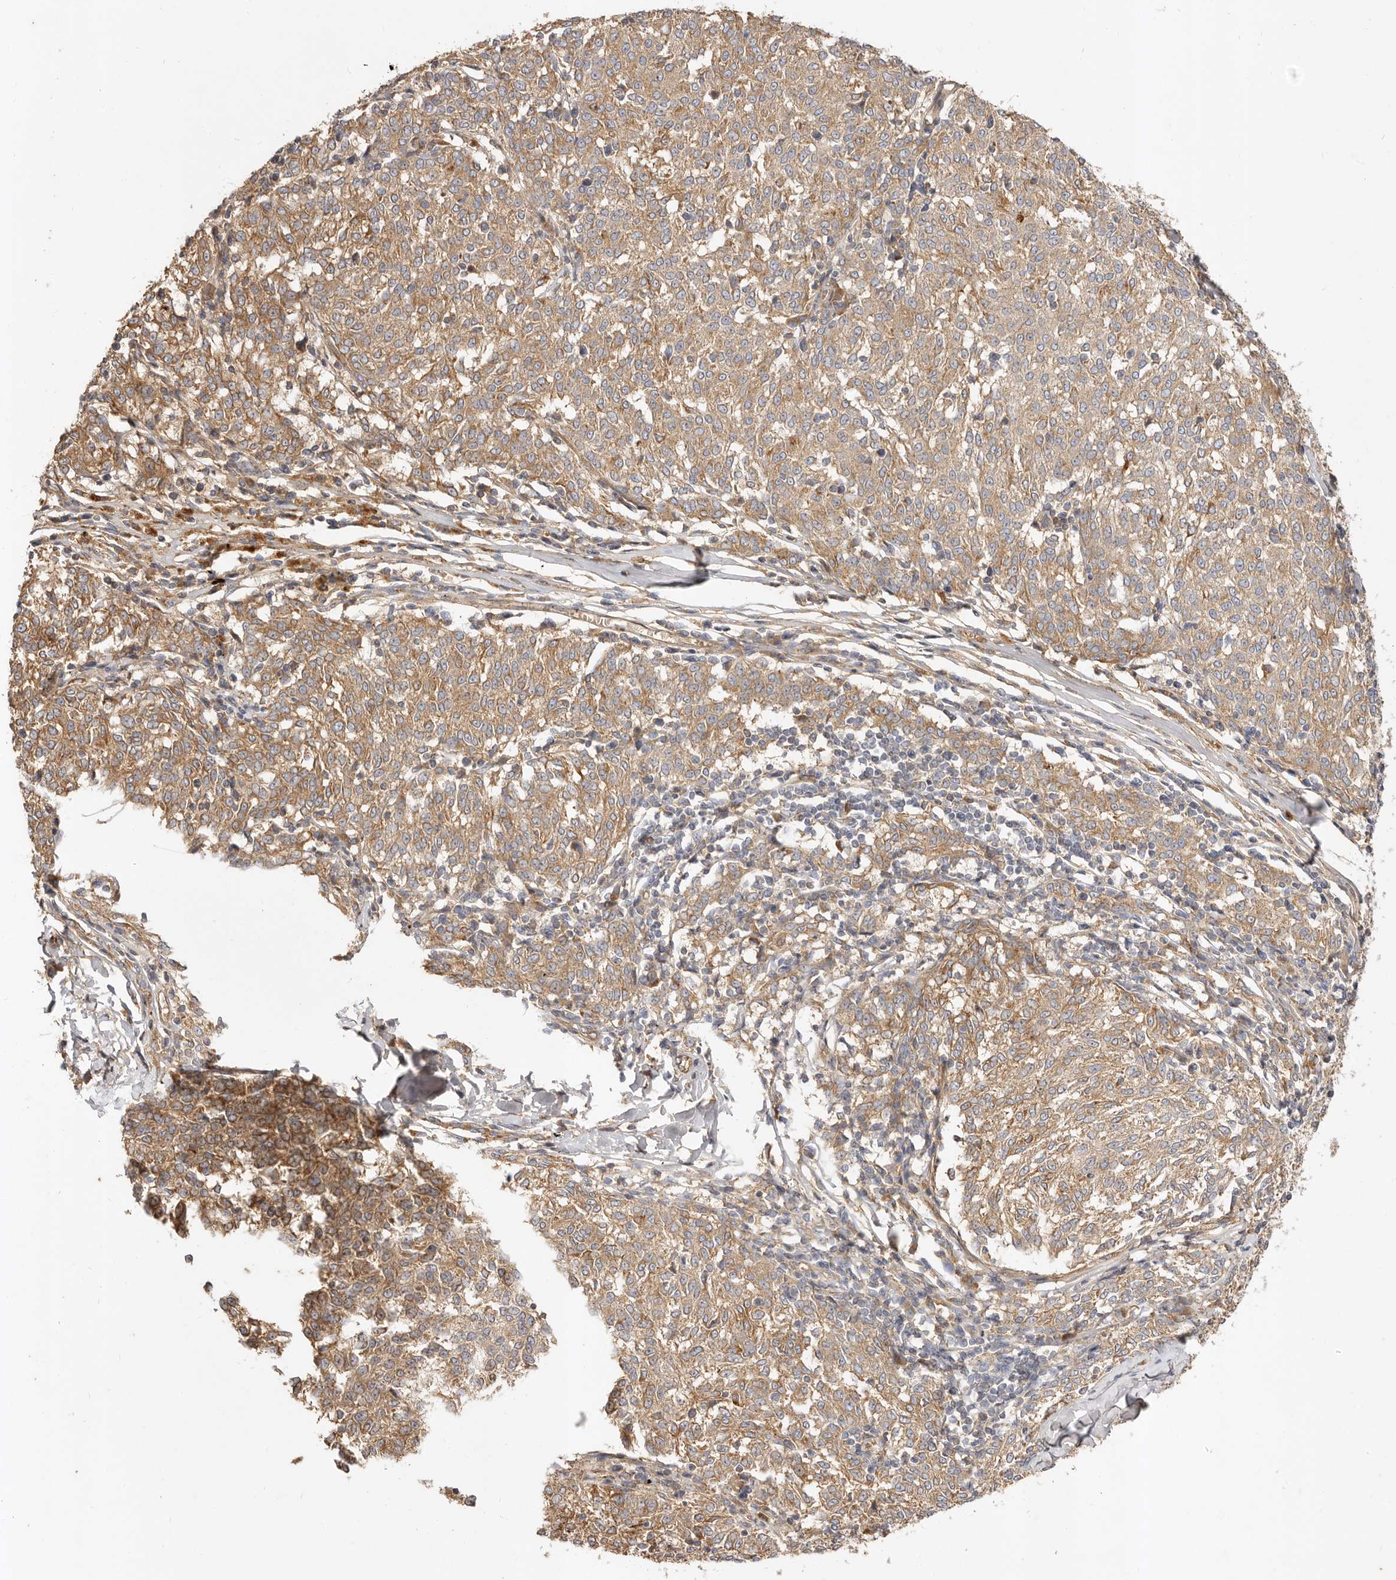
{"staining": {"intensity": "moderate", "quantity": ">75%", "location": "cytoplasmic/membranous"}, "tissue": "melanoma", "cell_type": "Tumor cells", "image_type": "cancer", "snomed": [{"axis": "morphology", "description": "Malignant melanoma, NOS"}, {"axis": "topography", "description": "Skin"}], "caption": "Protein expression analysis of human melanoma reveals moderate cytoplasmic/membranous positivity in approximately >75% of tumor cells.", "gene": "ADAMTS9", "patient": {"sex": "female", "age": 72}}